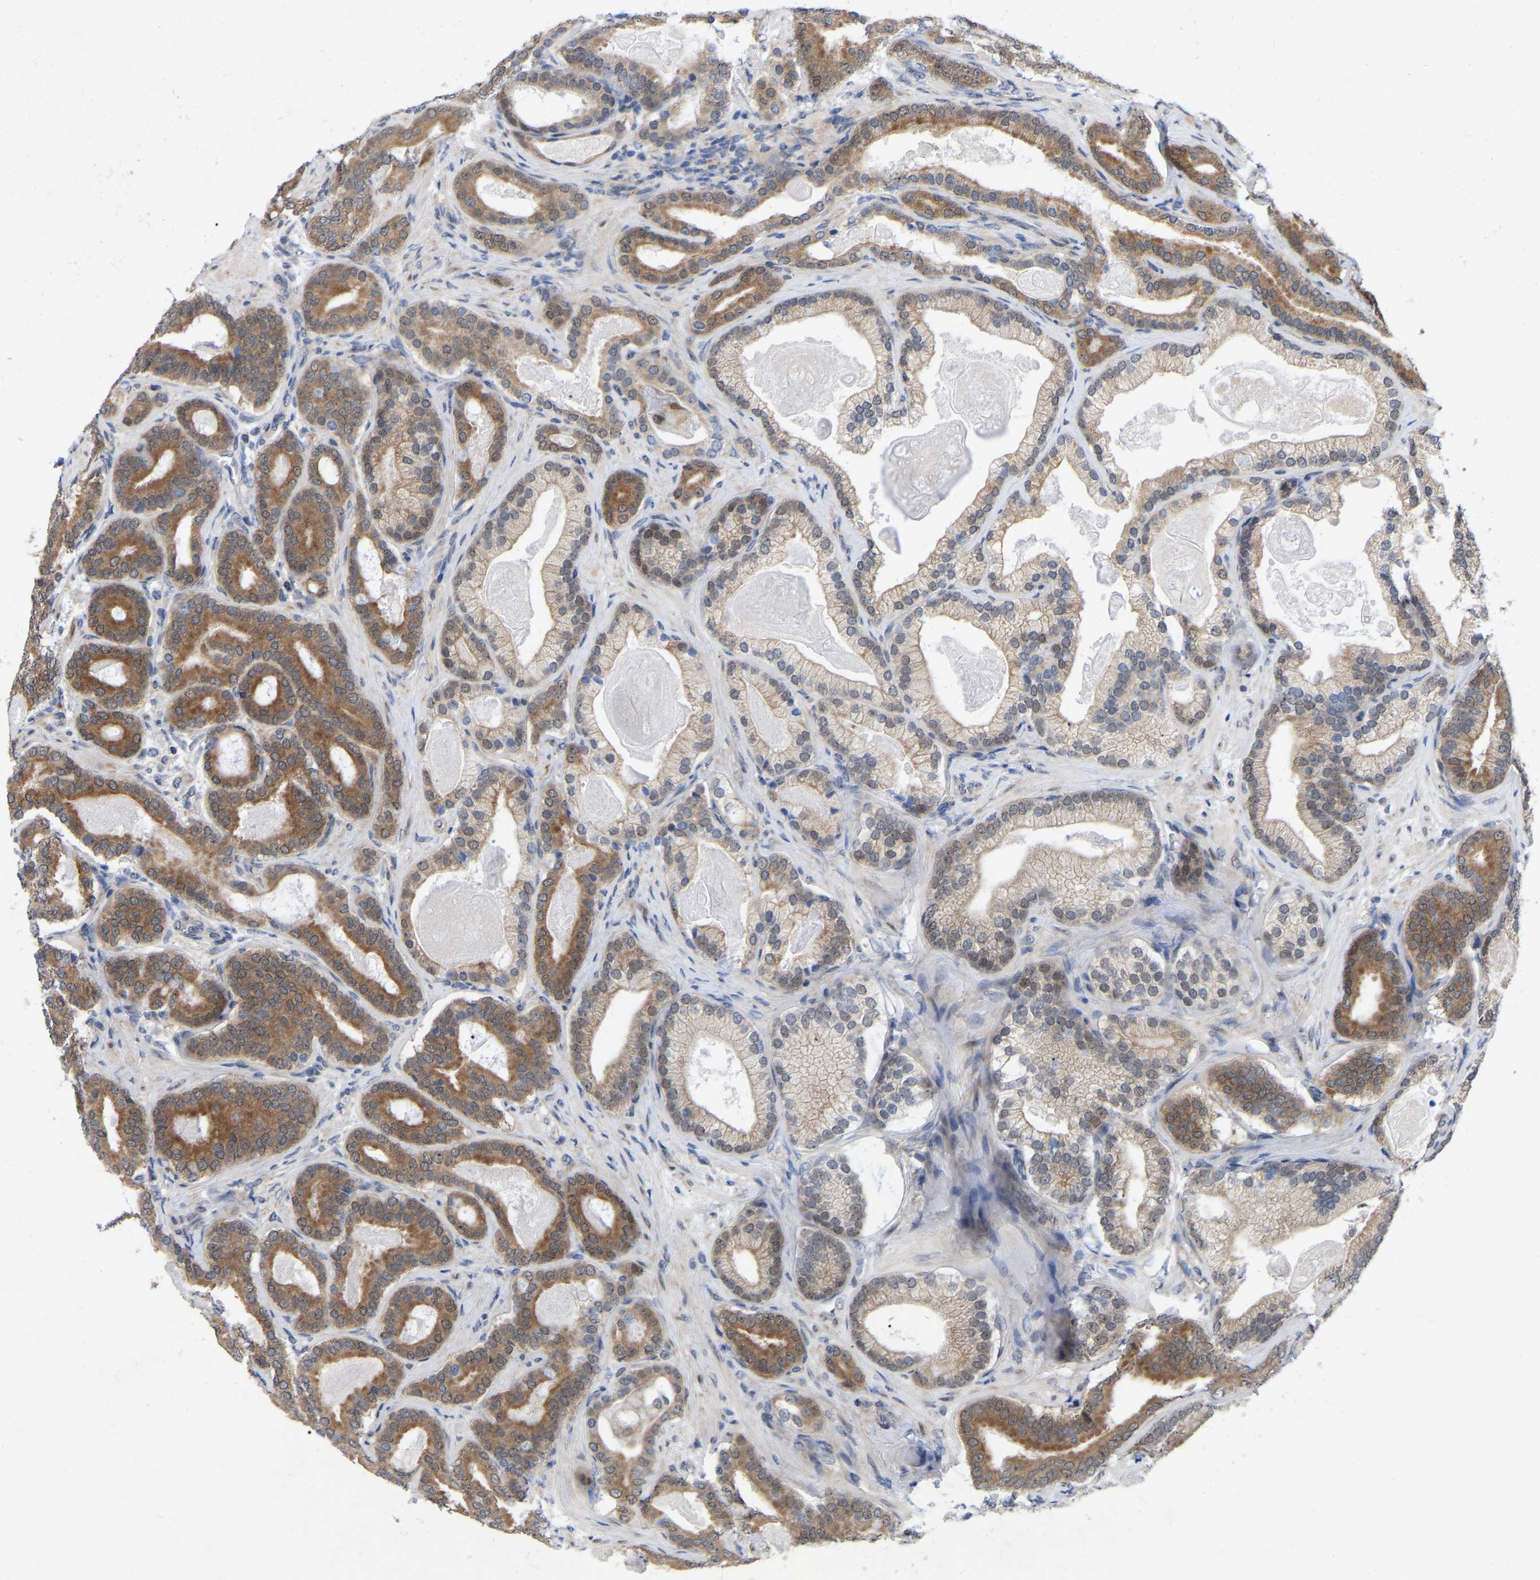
{"staining": {"intensity": "moderate", "quantity": ">75%", "location": "cytoplasmic/membranous"}, "tissue": "prostate cancer", "cell_type": "Tumor cells", "image_type": "cancer", "snomed": [{"axis": "morphology", "description": "Adenocarcinoma, High grade"}, {"axis": "topography", "description": "Prostate"}], "caption": "This photomicrograph exhibits IHC staining of human high-grade adenocarcinoma (prostate), with medium moderate cytoplasmic/membranous staining in about >75% of tumor cells.", "gene": "UBE4B", "patient": {"sex": "male", "age": 60}}